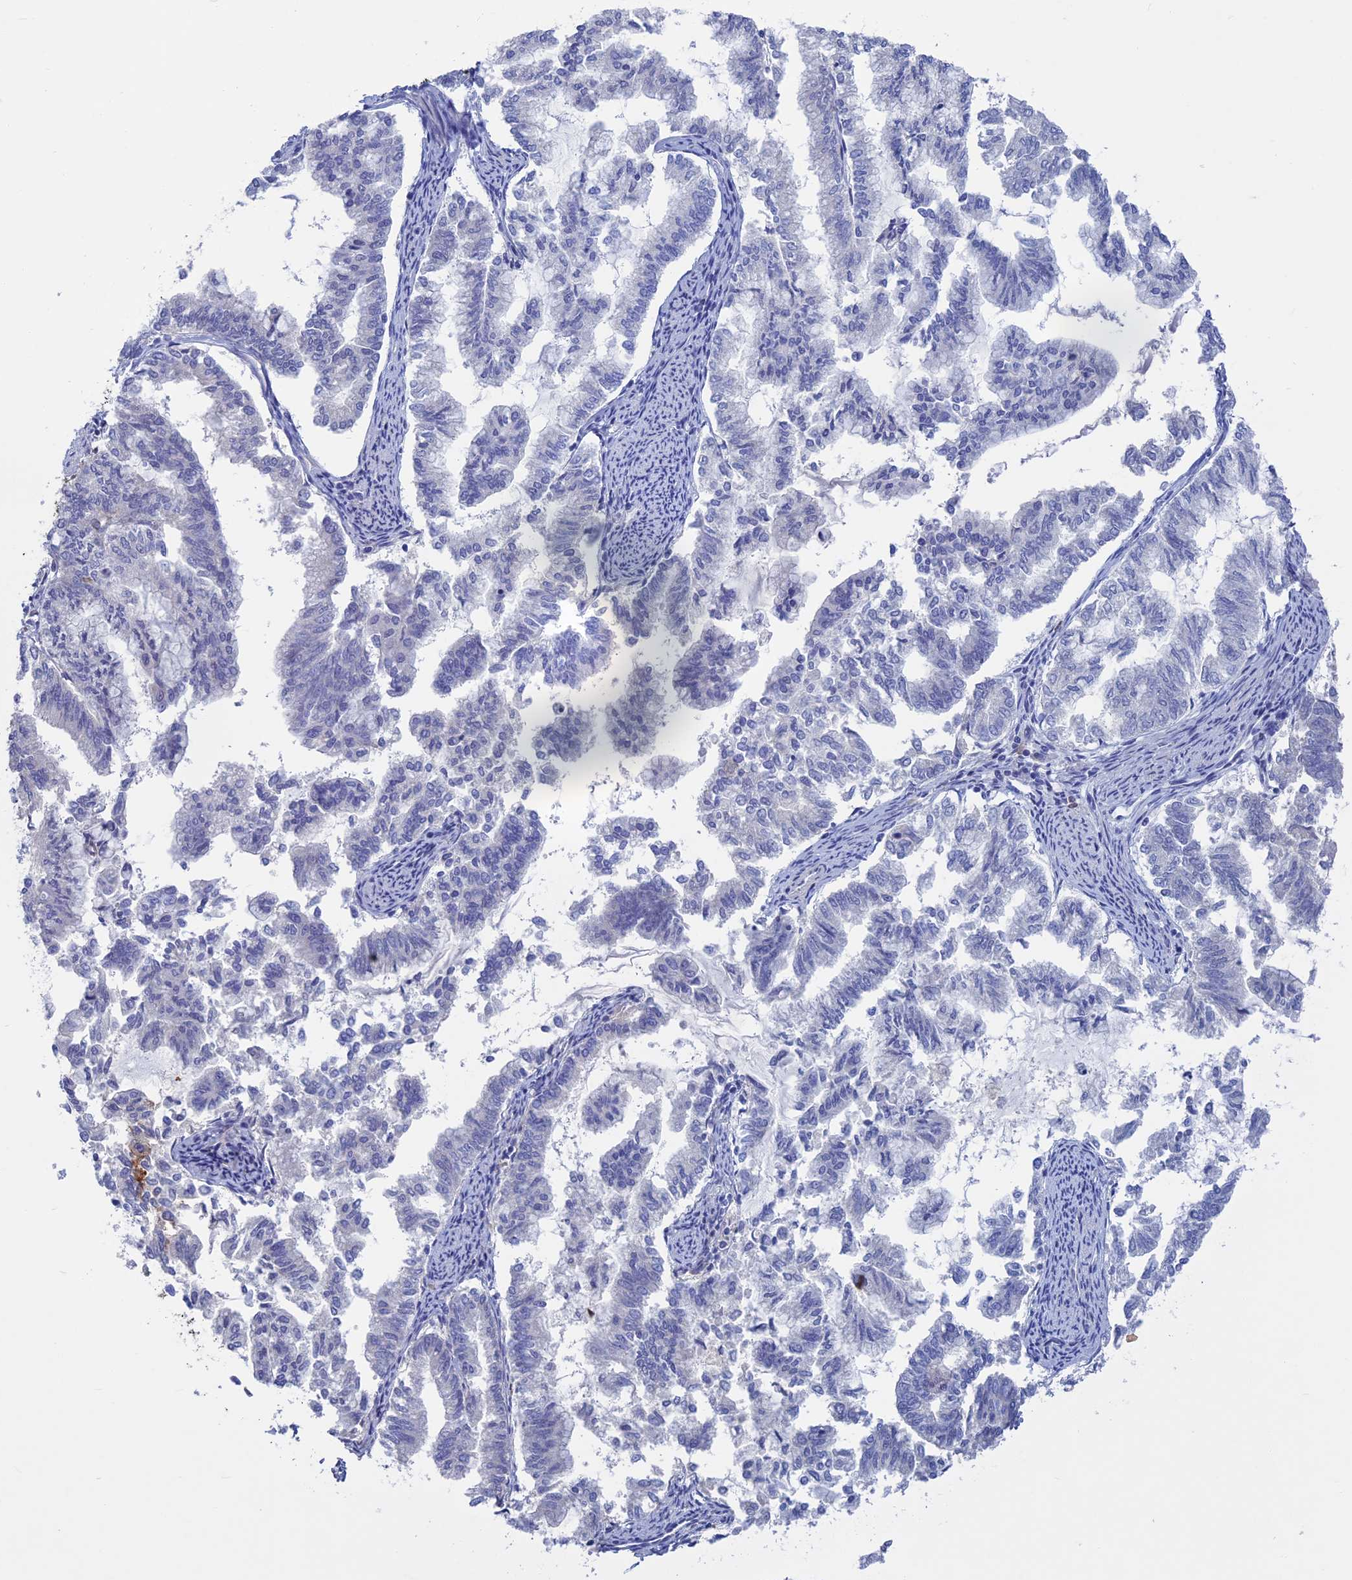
{"staining": {"intensity": "negative", "quantity": "none", "location": "none"}, "tissue": "endometrial cancer", "cell_type": "Tumor cells", "image_type": "cancer", "snomed": [{"axis": "morphology", "description": "Adenocarcinoma, NOS"}, {"axis": "topography", "description": "Endometrium"}], "caption": "Endometrial adenocarcinoma was stained to show a protein in brown. There is no significant expression in tumor cells. (DAB (3,3'-diaminobenzidine) immunohistochemistry visualized using brightfield microscopy, high magnification).", "gene": "SLC2A6", "patient": {"sex": "female", "age": 79}}